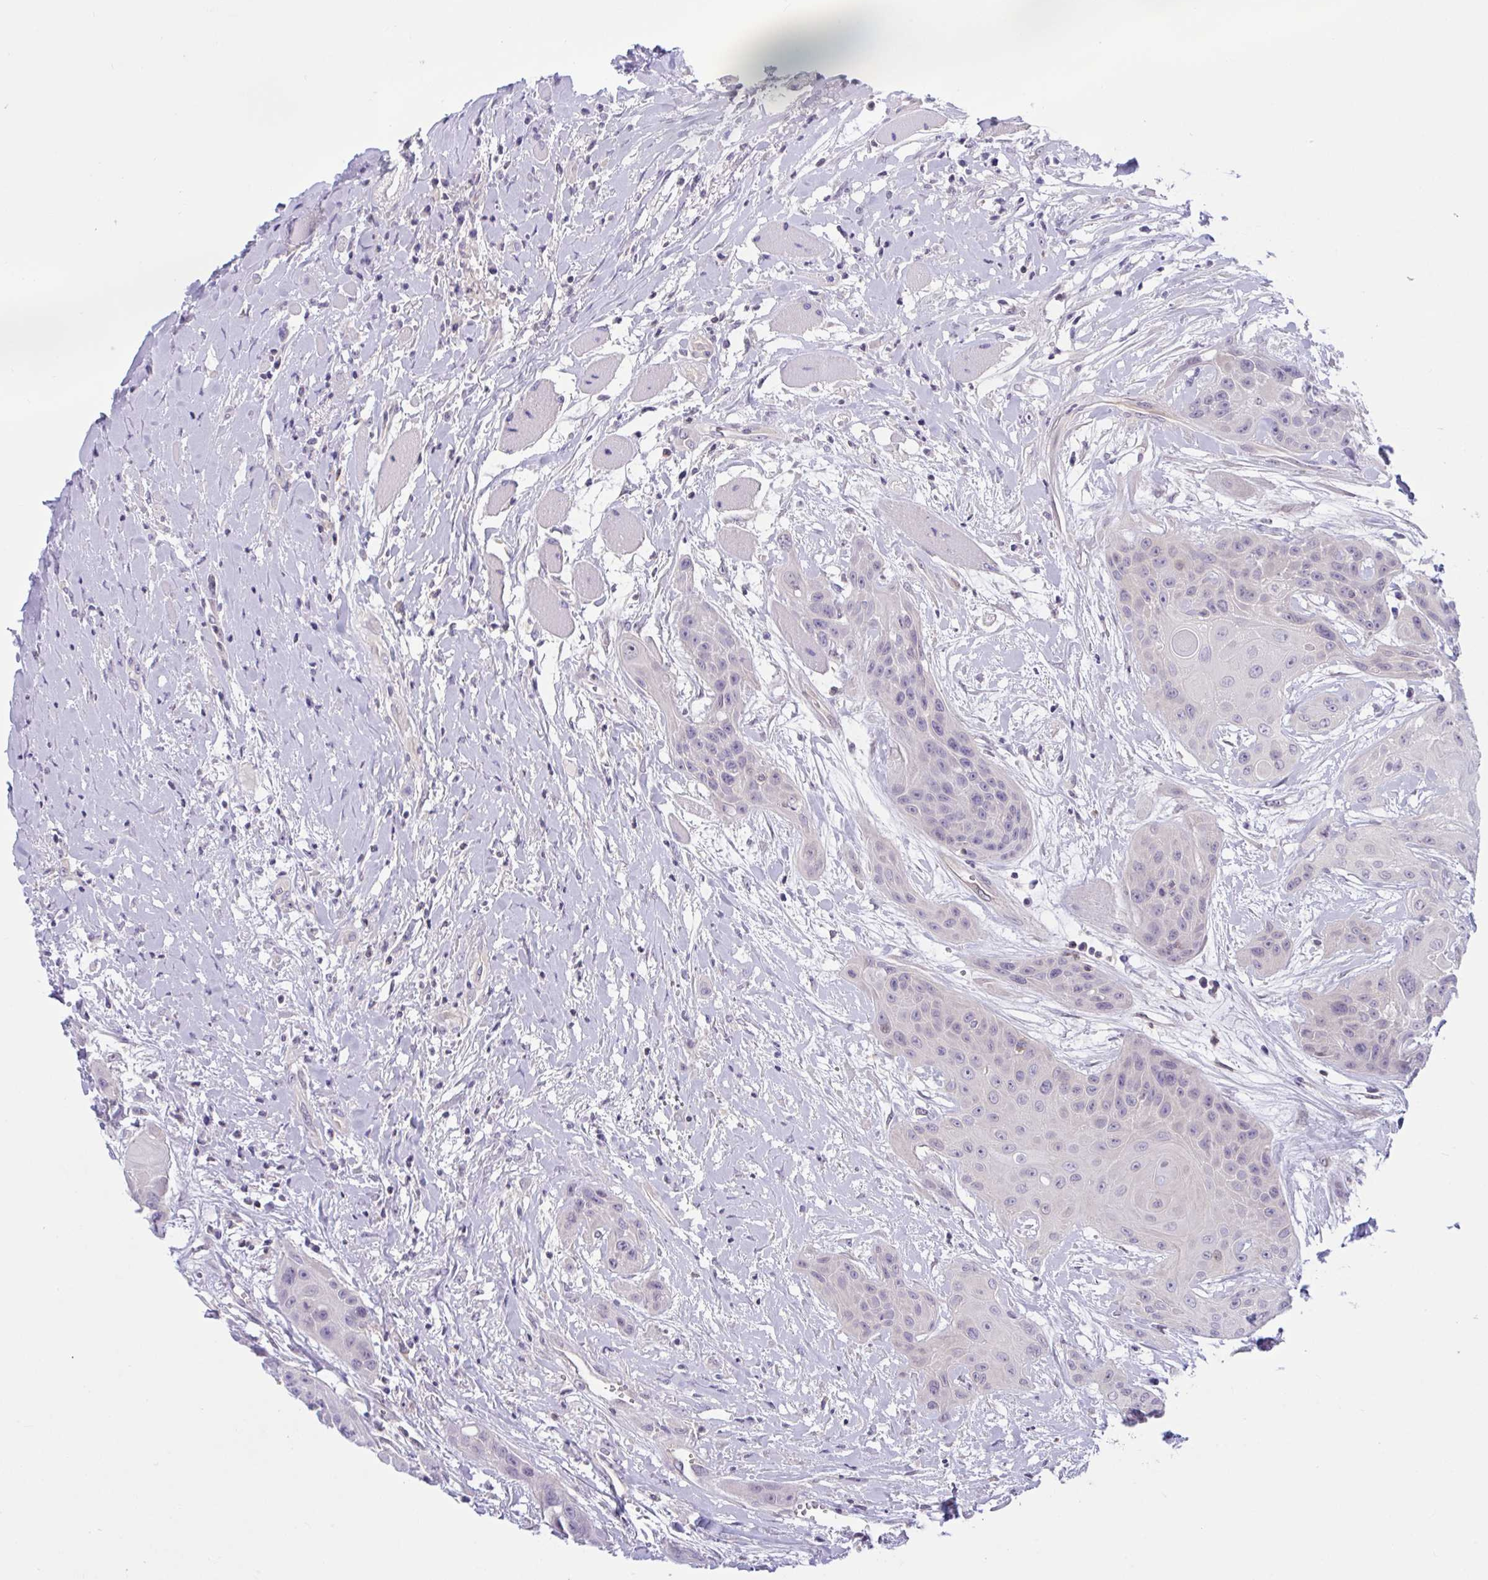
{"staining": {"intensity": "negative", "quantity": "none", "location": "none"}, "tissue": "head and neck cancer", "cell_type": "Tumor cells", "image_type": "cancer", "snomed": [{"axis": "morphology", "description": "Squamous cell carcinoma, NOS"}, {"axis": "topography", "description": "Head-Neck"}], "caption": "Human head and neck cancer (squamous cell carcinoma) stained for a protein using immunohistochemistry (IHC) displays no expression in tumor cells.", "gene": "TANK", "patient": {"sex": "female", "age": 73}}